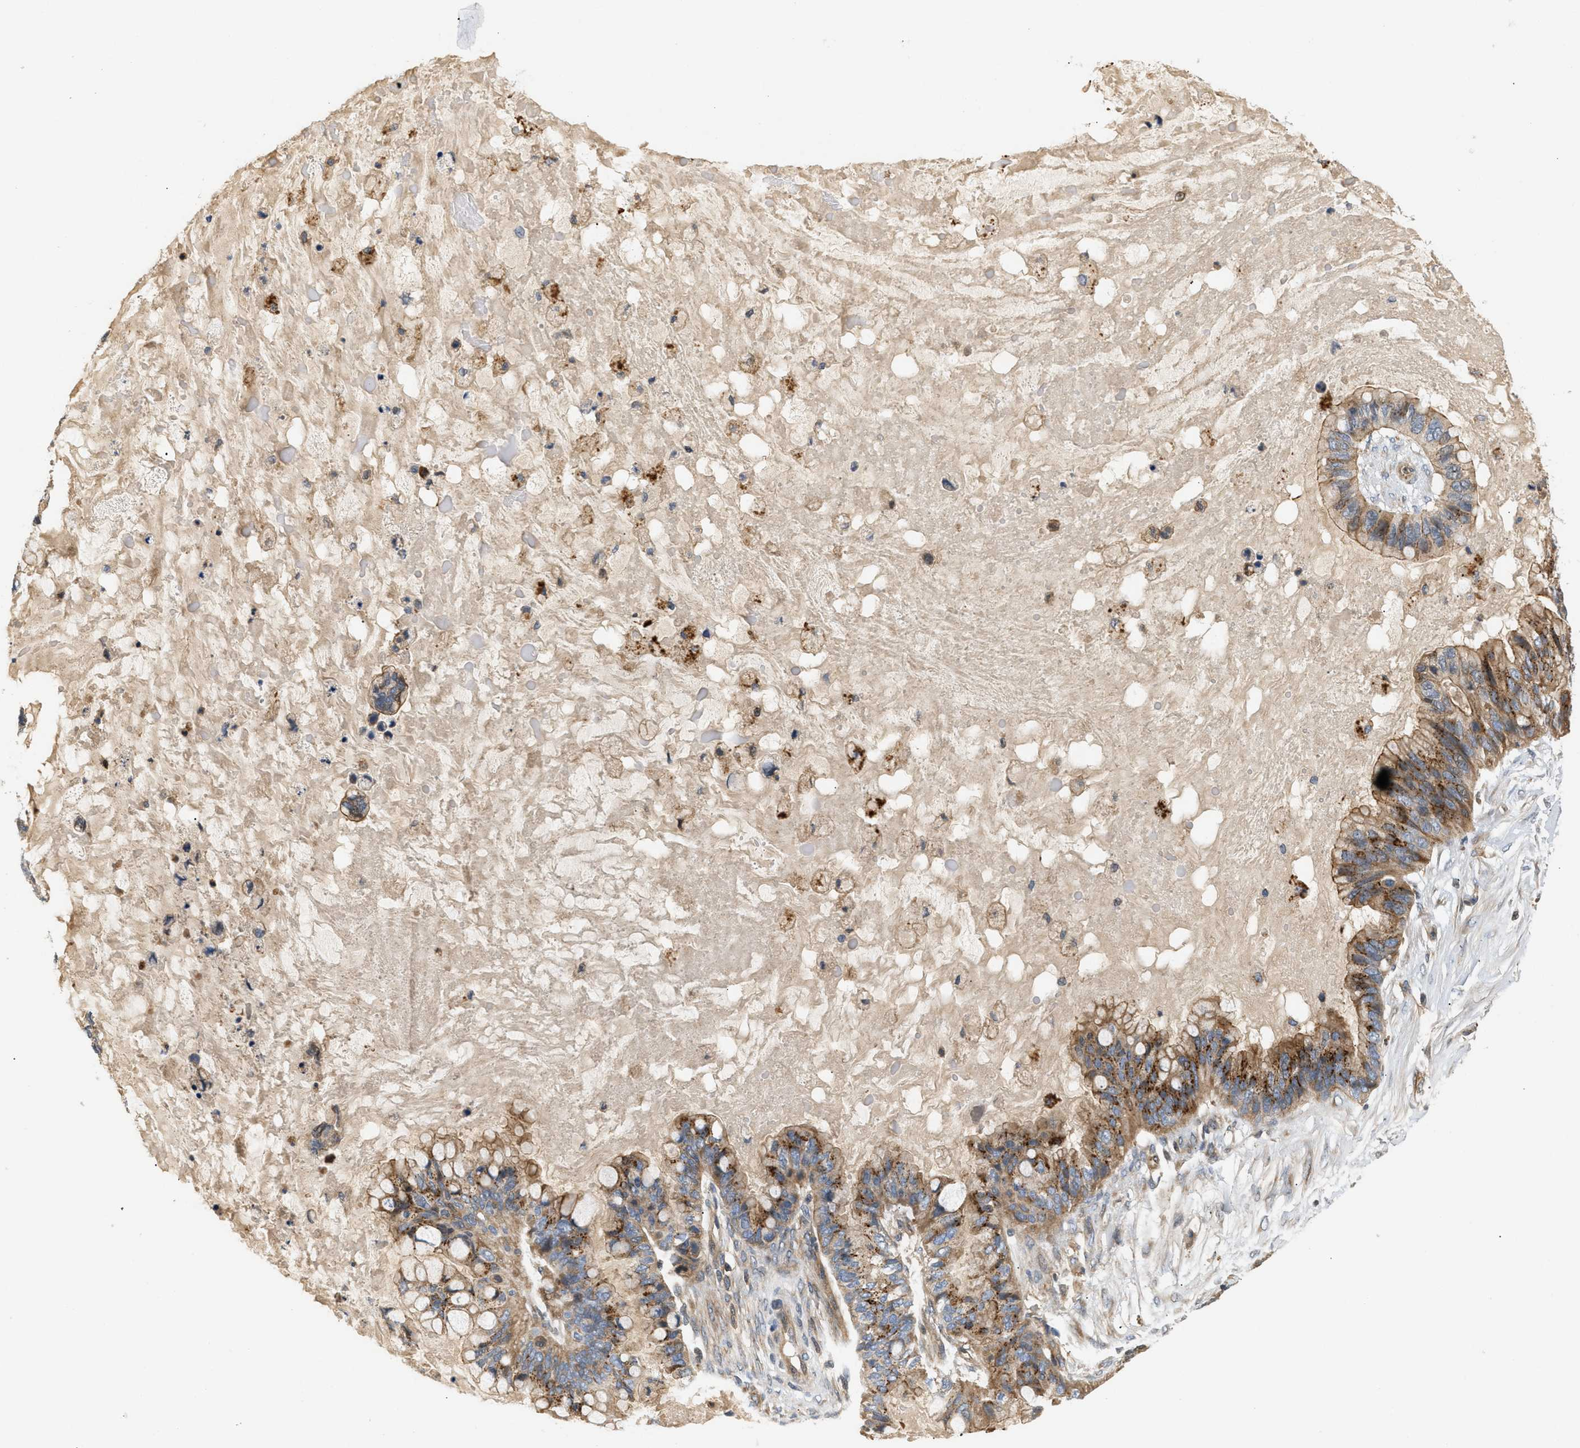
{"staining": {"intensity": "moderate", "quantity": ">75%", "location": "cytoplasmic/membranous"}, "tissue": "ovarian cancer", "cell_type": "Tumor cells", "image_type": "cancer", "snomed": [{"axis": "morphology", "description": "Cystadenocarcinoma, mucinous, NOS"}, {"axis": "topography", "description": "Ovary"}], "caption": "This is a photomicrograph of immunohistochemistry staining of ovarian cancer, which shows moderate expression in the cytoplasmic/membranous of tumor cells.", "gene": "FARS2", "patient": {"sex": "female", "age": 80}}